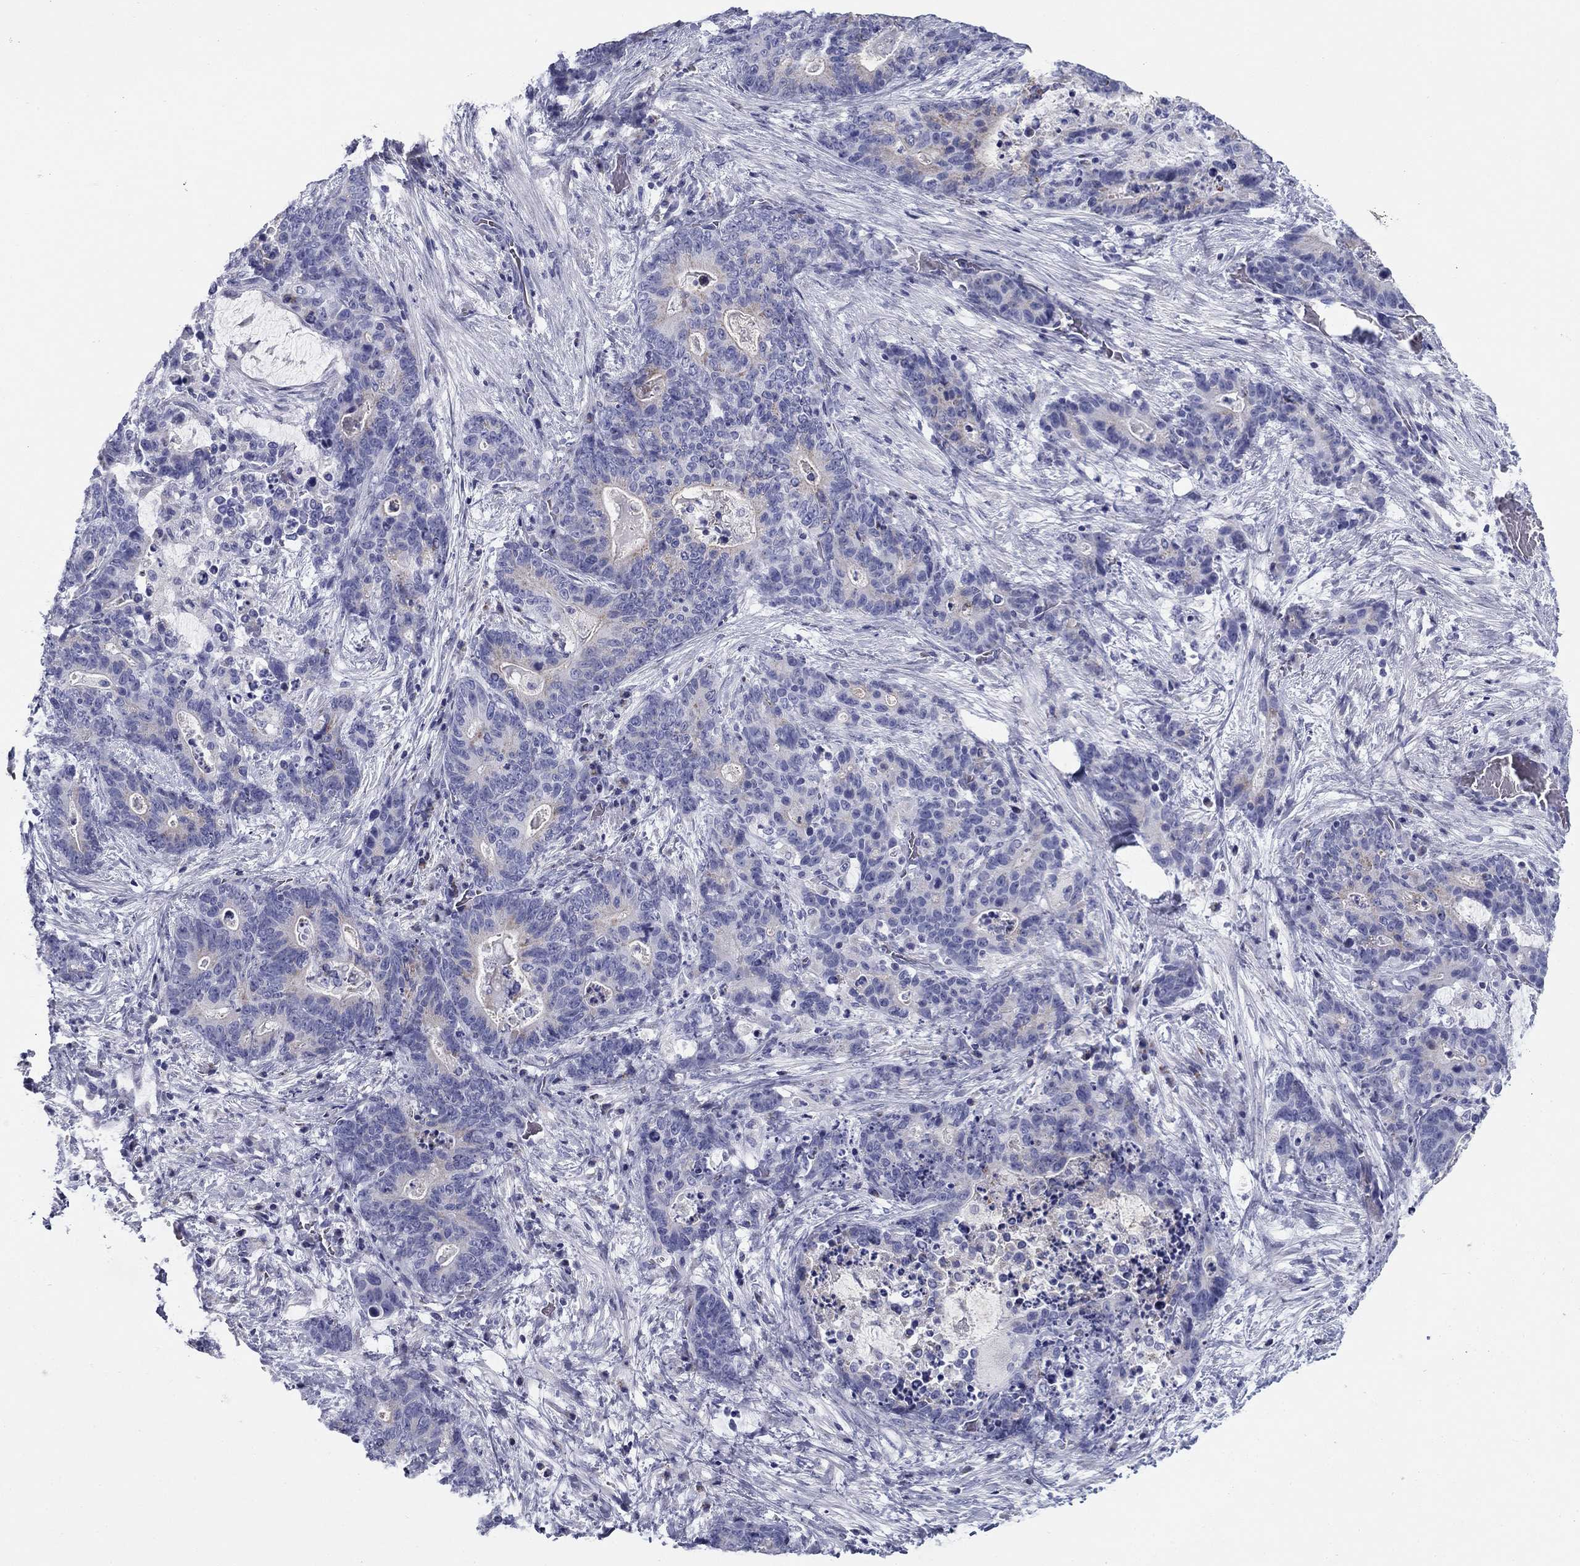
{"staining": {"intensity": "negative", "quantity": "none", "location": "none"}, "tissue": "stomach cancer", "cell_type": "Tumor cells", "image_type": "cancer", "snomed": [{"axis": "morphology", "description": "Normal tissue, NOS"}, {"axis": "morphology", "description": "Adenocarcinoma, NOS"}, {"axis": "topography", "description": "Stomach"}], "caption": "Immunohistochemical staining of adenocarcinoma (stomach) reveals no significant positivity in tumor cells.", "gene": "ZP2", "patient": {"sex": "female", "age": 64}}